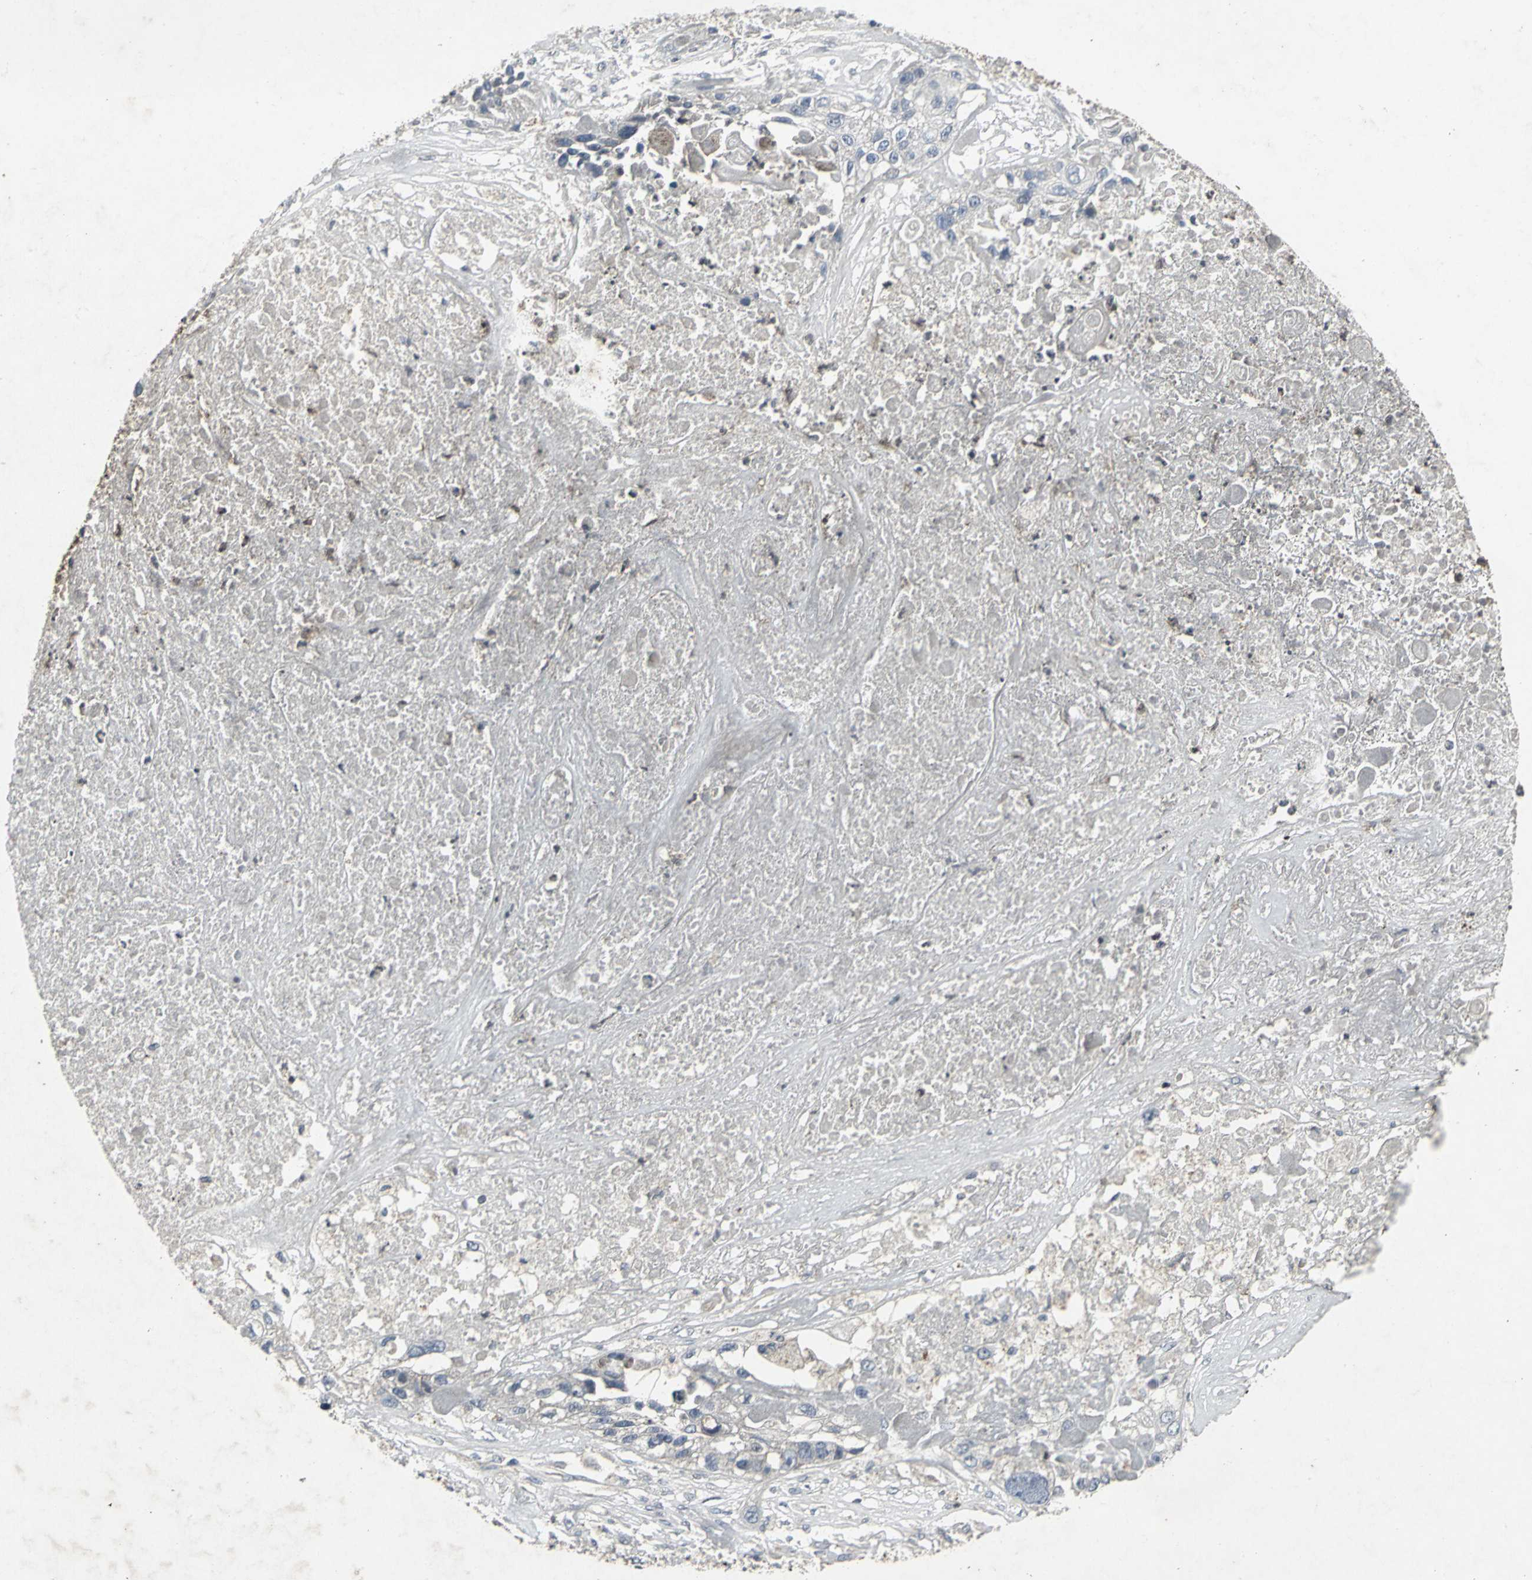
{"staining": {"intensity": "negative", "quantity": "none", "location": "none"}, "tissue": "lung cancer", "cell_type": "Tumor cells", "image_type": "cancer", "snomed": [{"axis": "morphology", "description": "Squamous cell carcinoma, NOS"}, {"axis": "topography", "description": "Lung"}], "caption": "DAB immunohistochemical staining of lung squamous cell carcinoma reveals no significant expression in tumor cells.", "gene": "BMP4", "patient": {"sex": "male", "age": 71}}